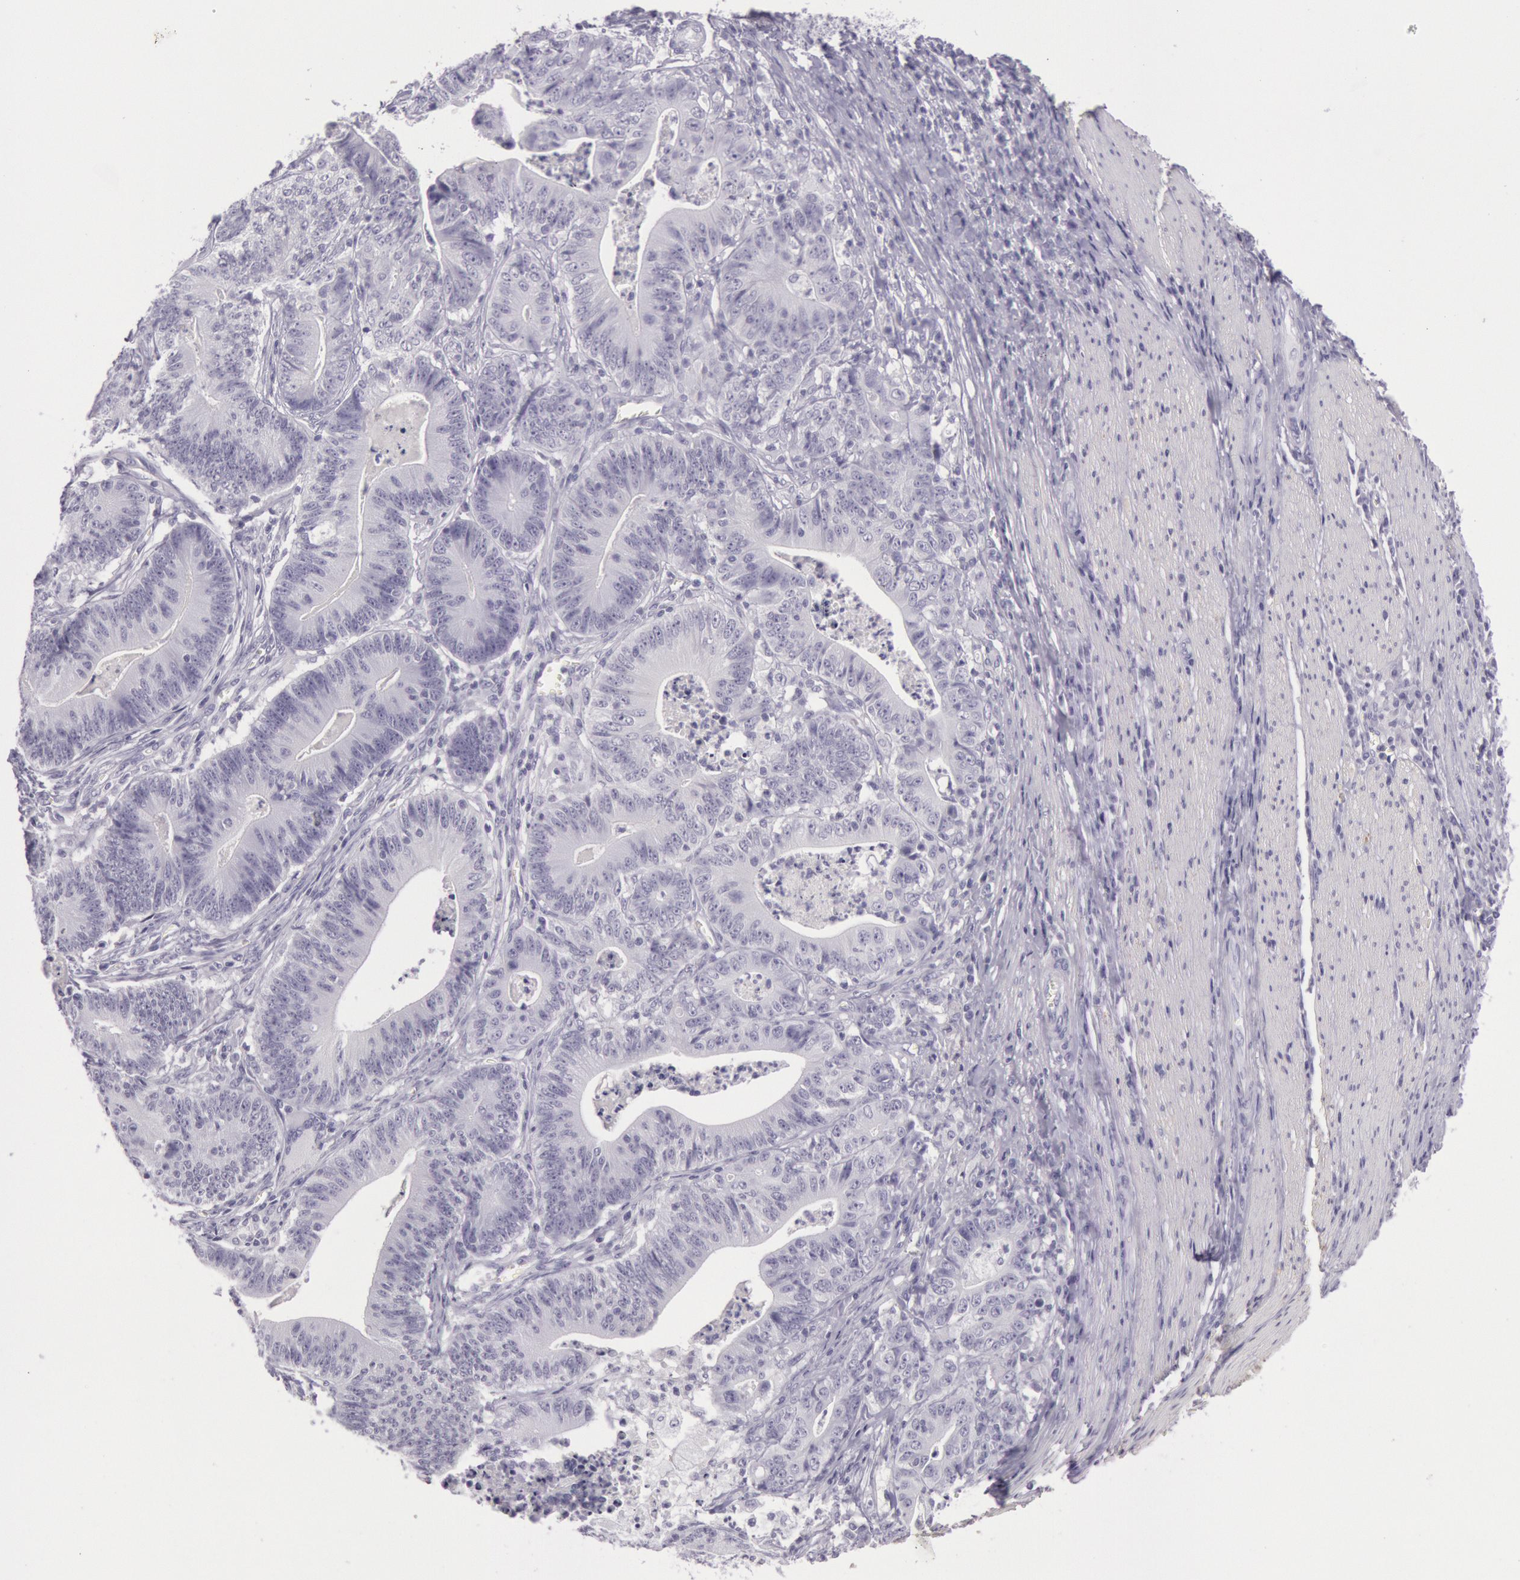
{"staining": {"intensity": "negative", "quantity": "none", "location": "none"}, "tissue": "stomach cancer", "cell_type": "Tumor cells", "image_type": "cancer", "snomed": [{"axis": "morphology", "description": "Adenocarcinoma, NOS"}, {"axis": "topography", "description": "Stomach, lower"}], "caption": "DAB immunohistochemical staining of human stomach adenocarcinoma exhibits no significant staining in tumor cells. (Brightfield microscopy of DAB (3,3'-diaminobenzidine) immunohistochemistry (IHC) at high magnification).", "gene": "CKB", "patient": {"sex": "female", "age": 86}}